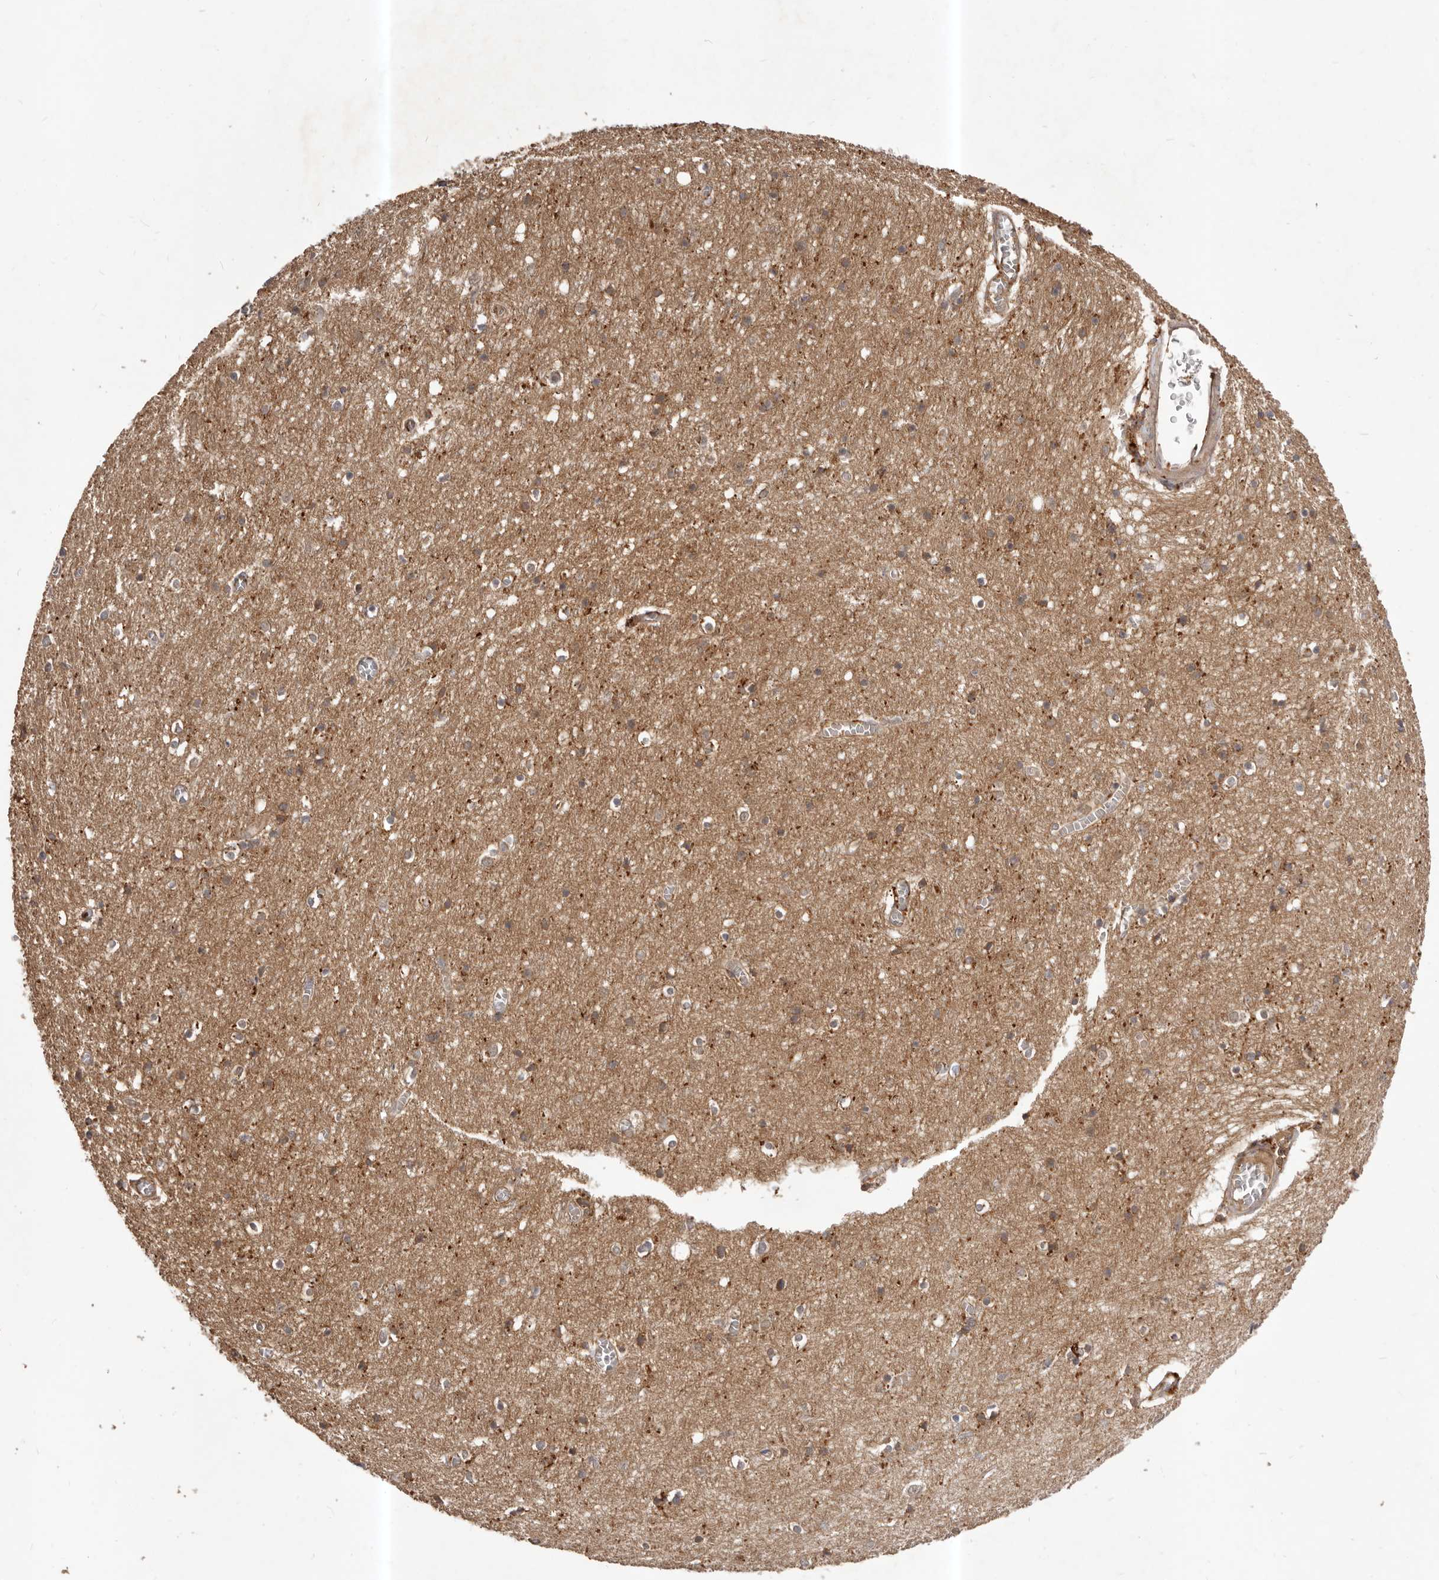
{"staining": {"intensity": "negative", "quantity": "none", "location": "none"}, "tissue": "cerebral cortex", "cell_type": "Endothelial cells", "image_type": "normal", "snomed": [{"axis": "morphology", "description": "Normal tissue, NOS"}, {"axis": "topography", "description": "Cerebral cortex"}], "caption": "A histopathology image of human cerebral cortex is negative for staining in endothelial cells. (Brightfield microscopy of DAB IHC at high magnification).", "gene": "GLIPR2", "patient": {"sex": "female", "age": 64}}